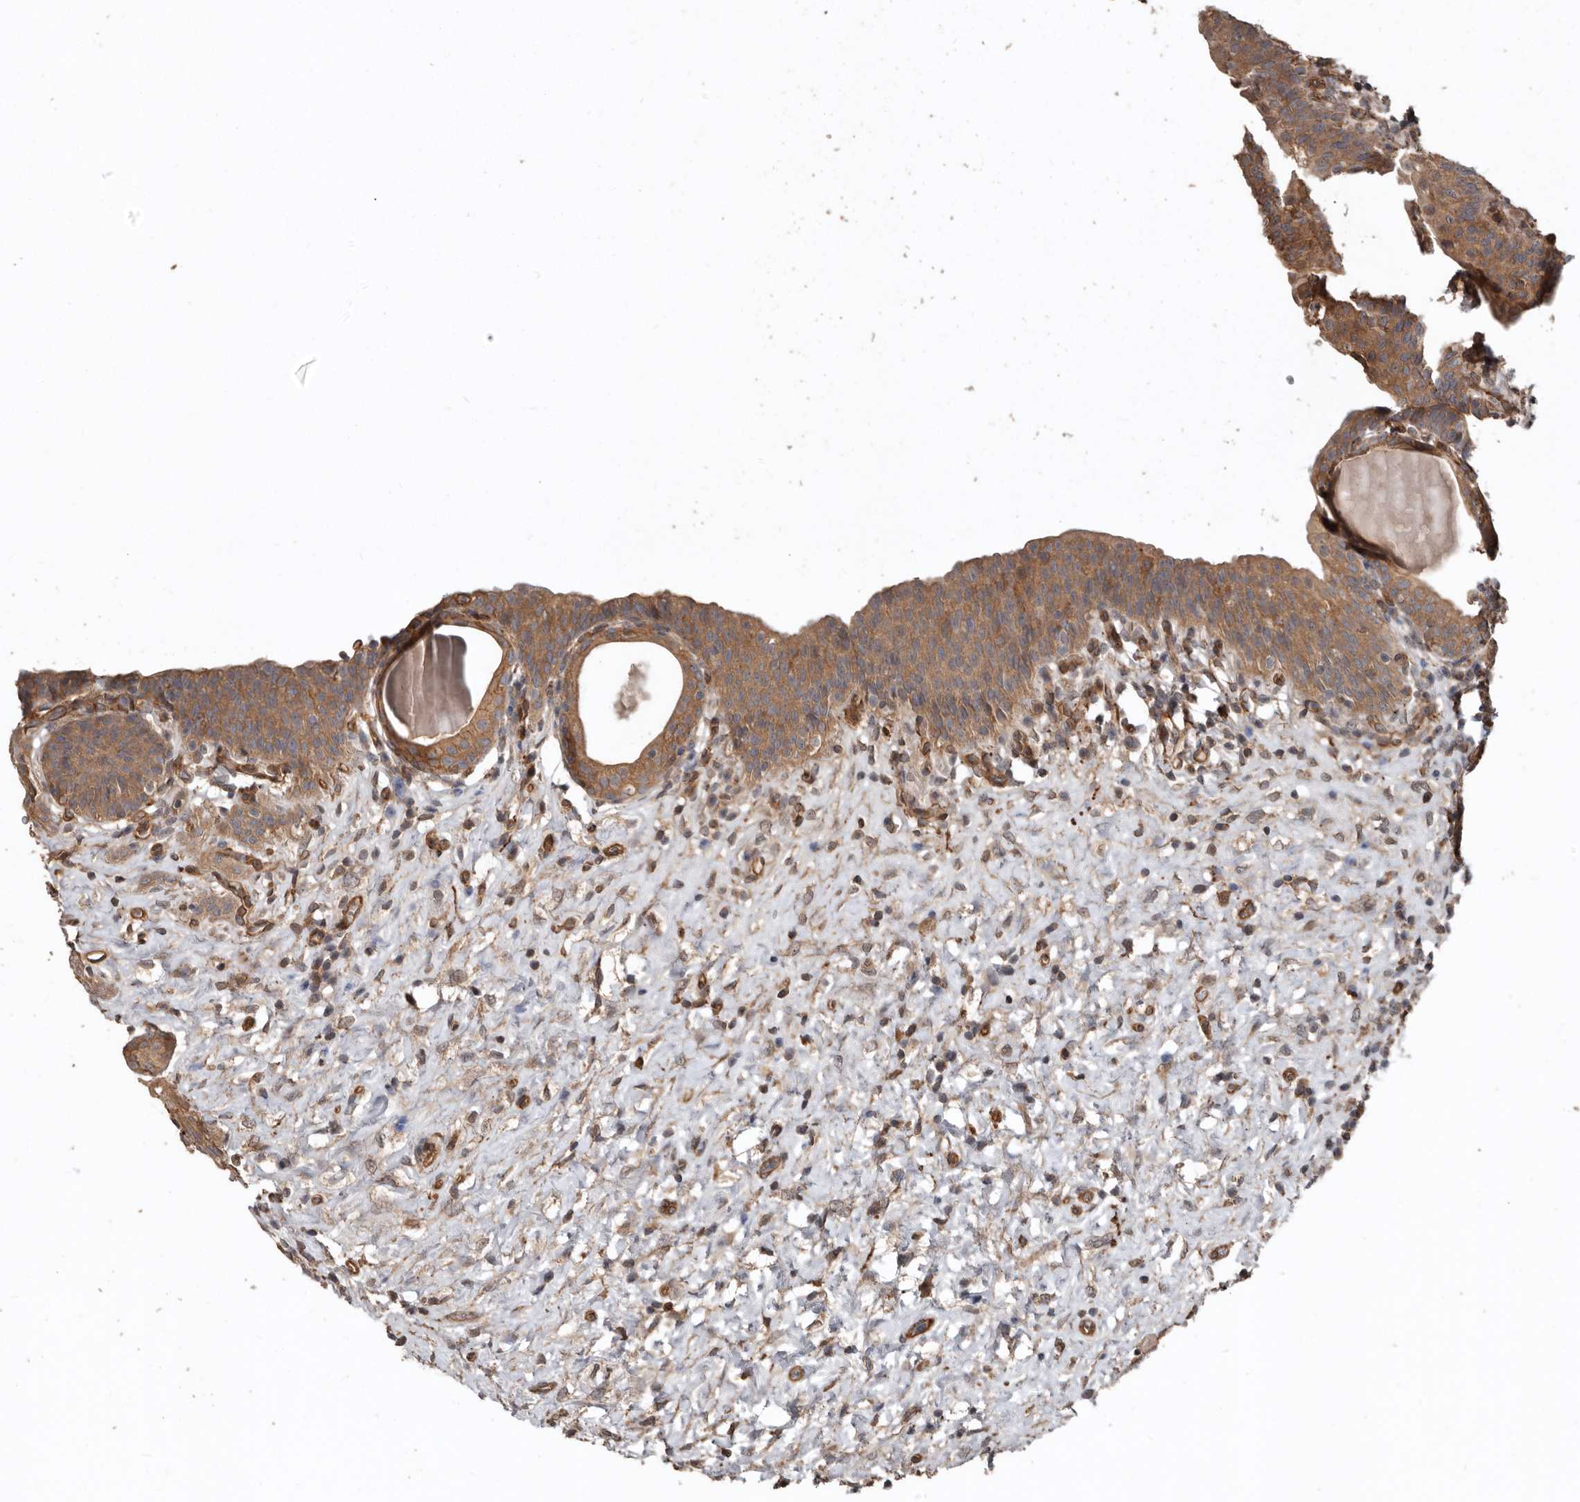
{"staining": {"intensity": "moderate", "quantity": ">75%", "location": "cytoplasmic/membranous"}, "tissue": "urinary bladder", "cell_type": "Urothelial cells", "image_type": "normal", "snomed": [{"axis": "morphology", "description": "Normal tissue, NOS"}, {"axis": "topography", "description": "Urinary bladder"}], "caption": "Moderate cytoplasmic/membranous protein expression is identified in about >75% of urothelial cells in urinary bladder. (Brightfield microscopy of DAB IHC at high magnification).", "gene": "EXOC3L1", "patient": {"sex": "male", "age": 83}}